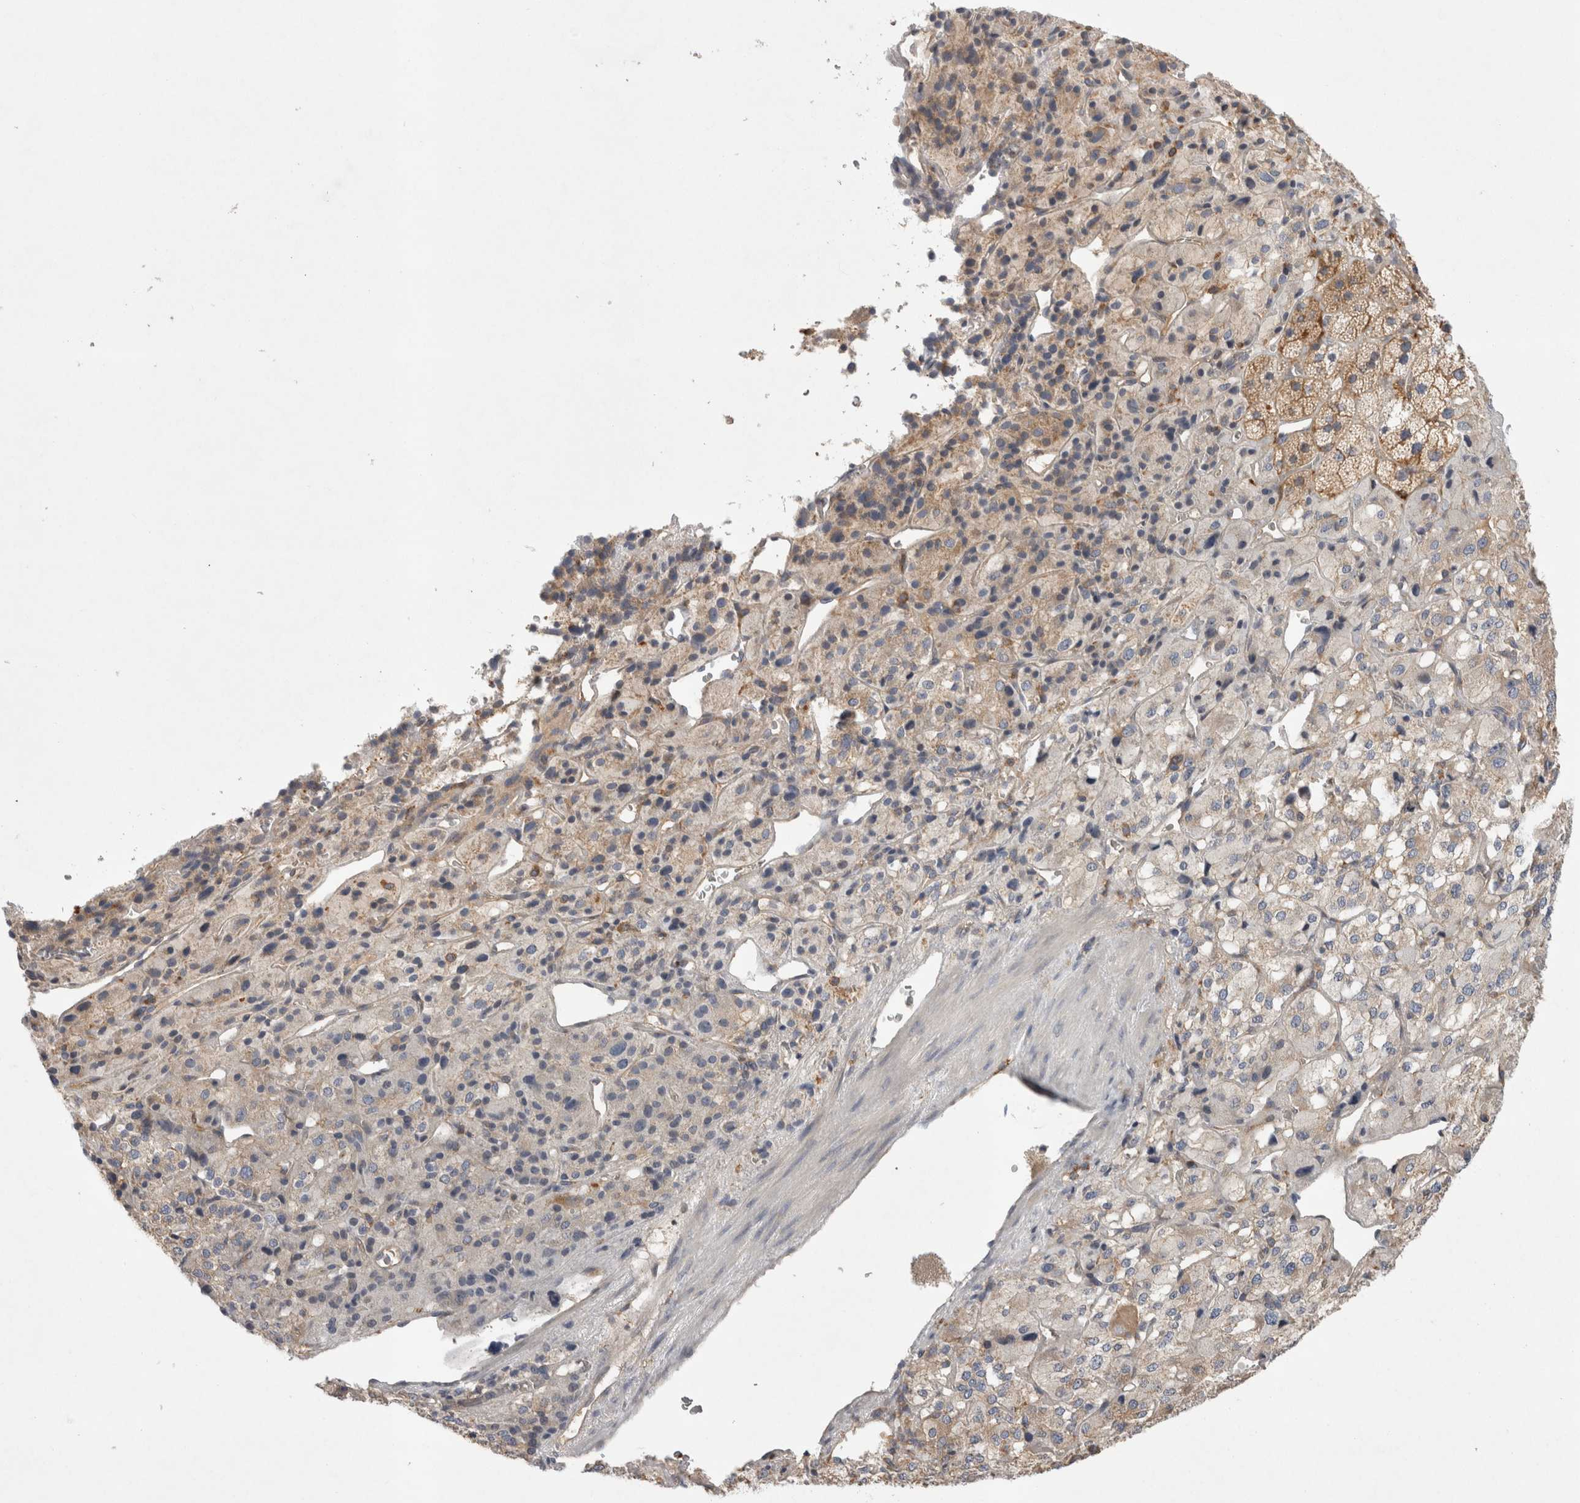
{"staining": {"intensity": "moderate", "quantity": ">75%", "location": "cytoplasmic/membranous"}, "tissue": "adrenal gland", "cell_type": "Glandular cells", "image_type": "normal", "snomed": [{"axis": "morphology", "description": "Normal tissue, NOS"}, {"axis": "topography", "description": "Adrenal gland"}], "caption": "Immunohistochemistry image of benign adrenal gland: adrenal gland stained using immunohistochemistry demonstrates medium levels of moderate protein expression localized specifically in the cytoplasmic/membranous of glandular cells, appearing as a cytoplasmic/membranous brown color.", "gene": "CDCA7L", "patient": {"sex": "female", "age": 44}}